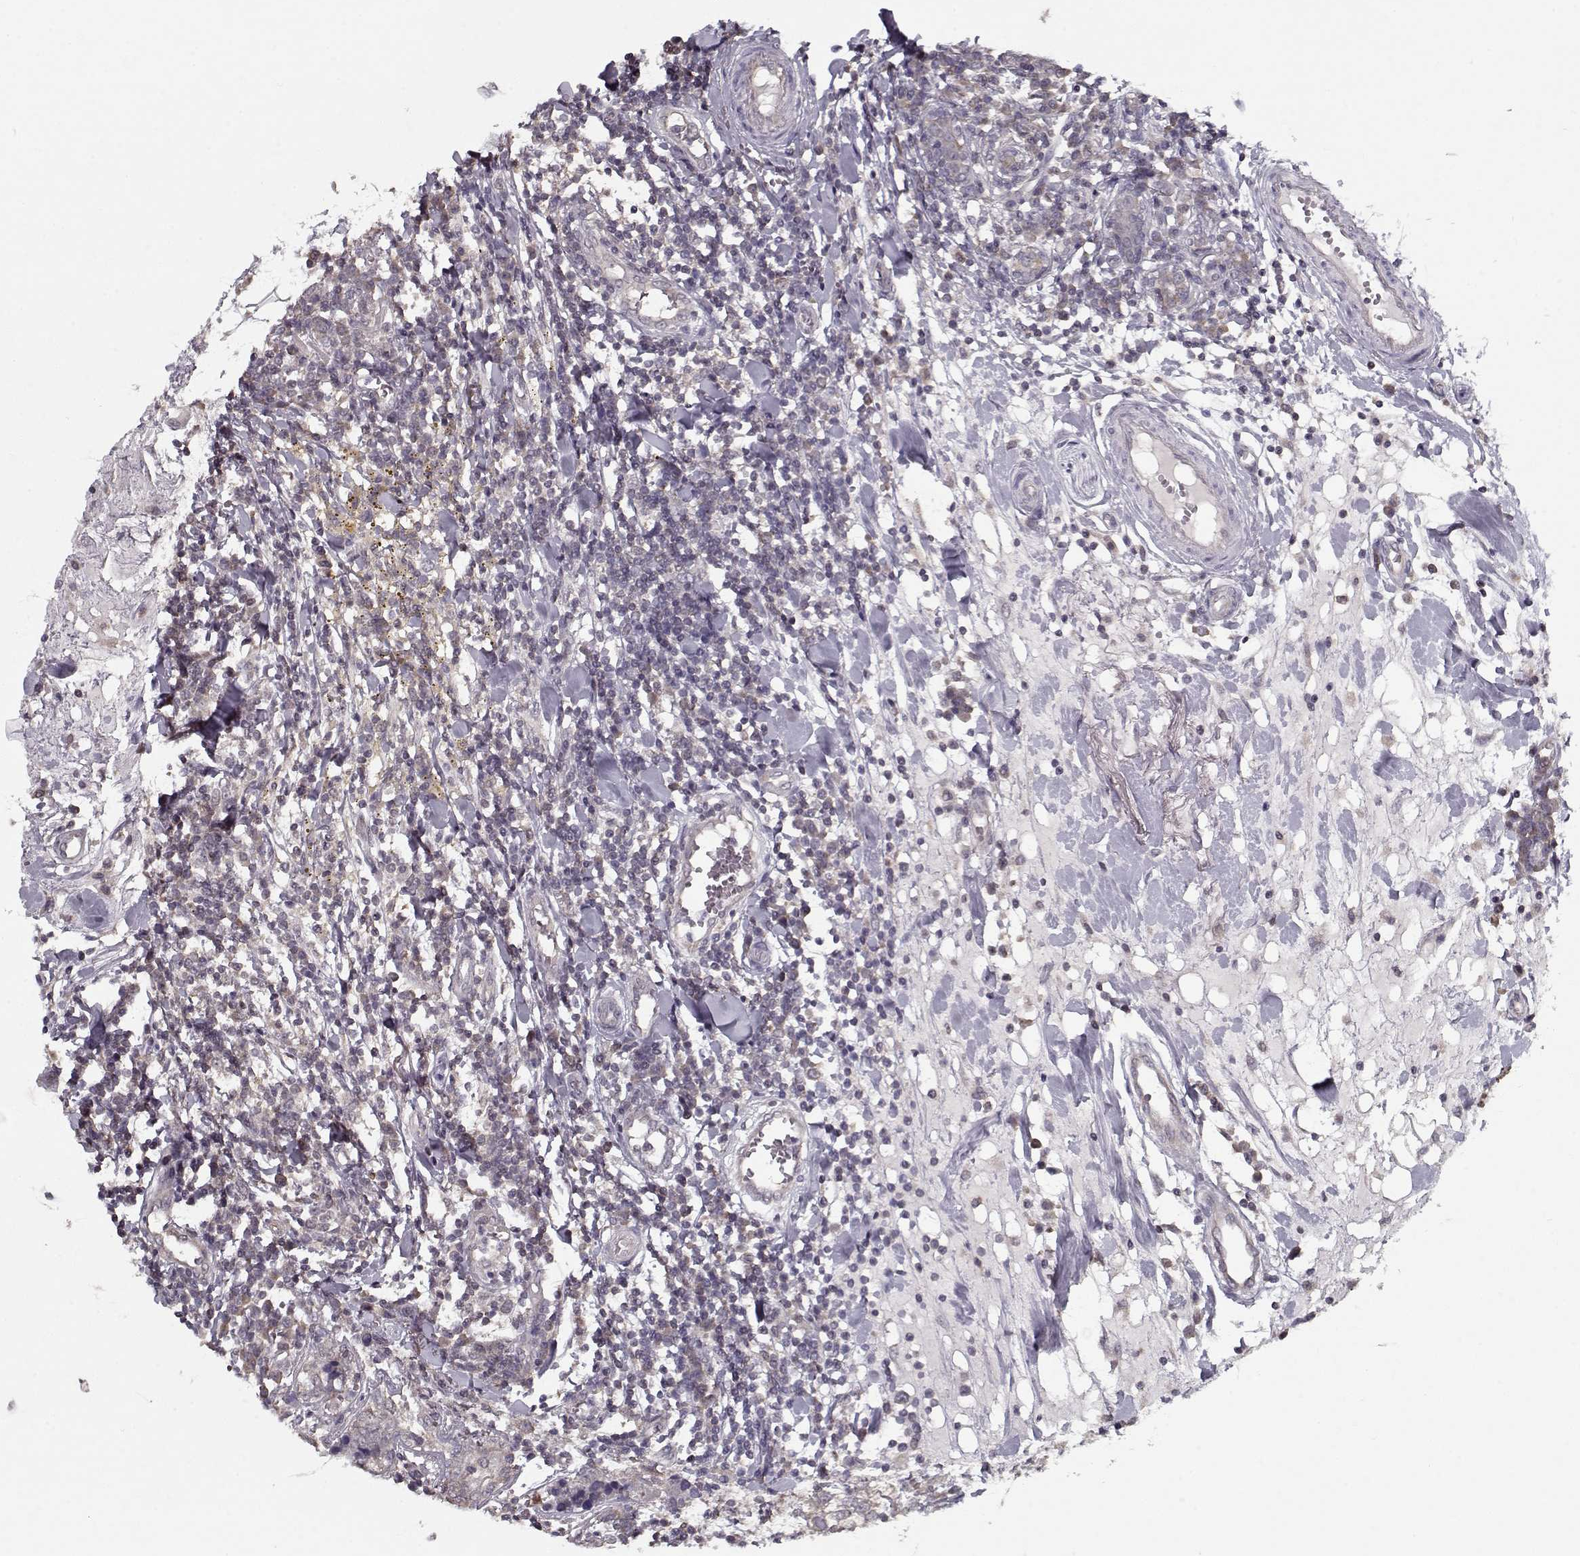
{"staining": {"intensity": "negative", "quantity": "none", "location": "none"}, "tissue": "breast cancer", "cell_type": "Tumor cells", "image_type": "cancer", "snomed": [{"axis": "morphology", "description": "Duct carcinoma"}, {"axis": "topography", "description": "Breast"}], "caption": "This is an IHC micrograph of human intraductal carcinoma (breast). There is no staining in tumor cells.", "gene": "TESPA1", "patient": {"sex": "female", "age": 30}}